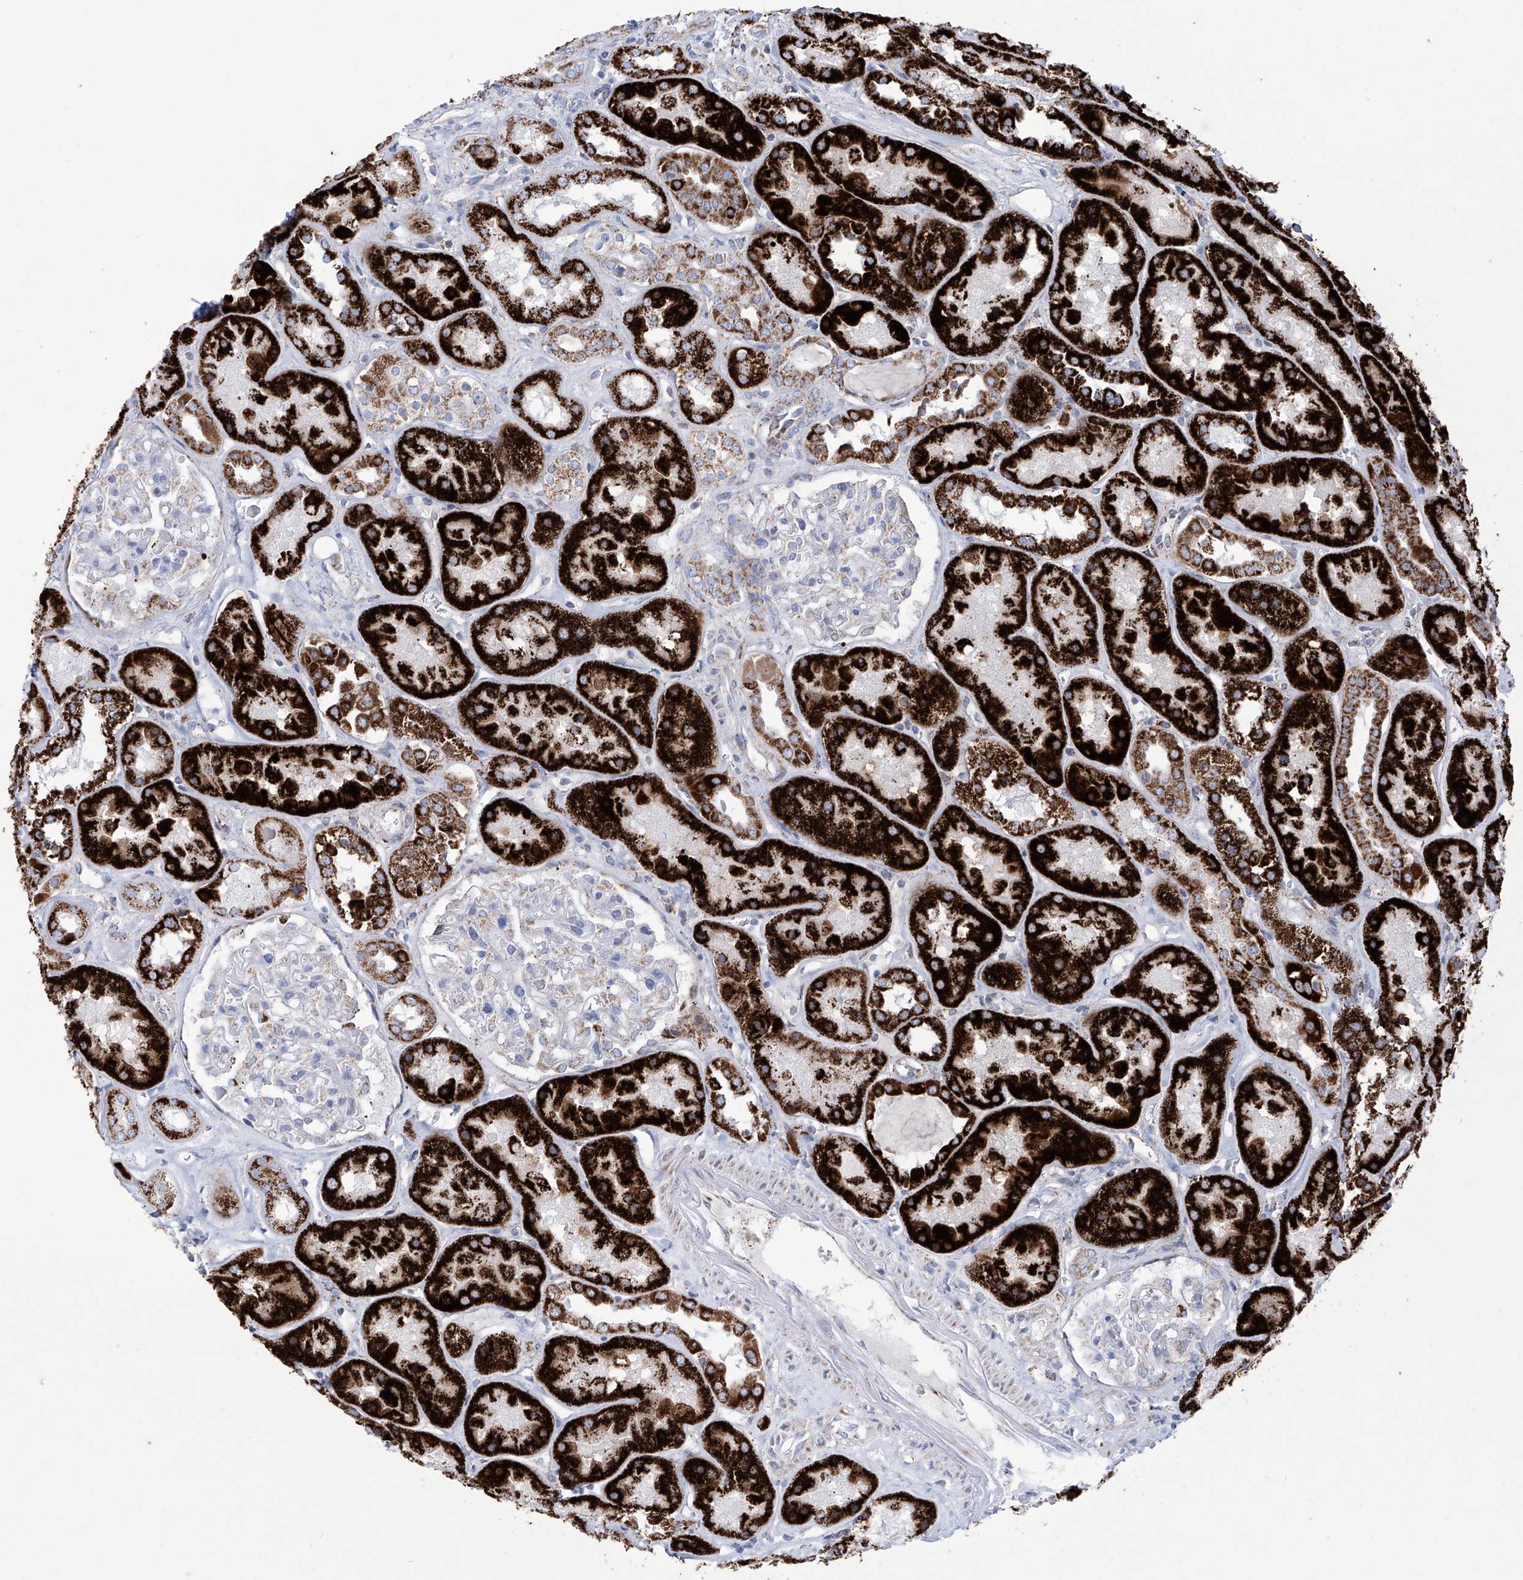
{"staining": {"intensity": "negative", "quantity": "none", "location": "none"}, "tissue": "kidney", "cell_type": "Cells in glomeruli", "image_type": "normal", "snomed": [{"axis": "morphology", "description": "Normal tissue, NOS"}, {"axis": "topography", "description": "Kidney"}], "caption": "Immunohistochemistry (IHC) histopathology image of benign kidney stained for a protein (brown), which demonstrates no expression in cells in glomeruli.", "gene": "ALDH6A1", "patient": {"sex": "male", "age": 70}}